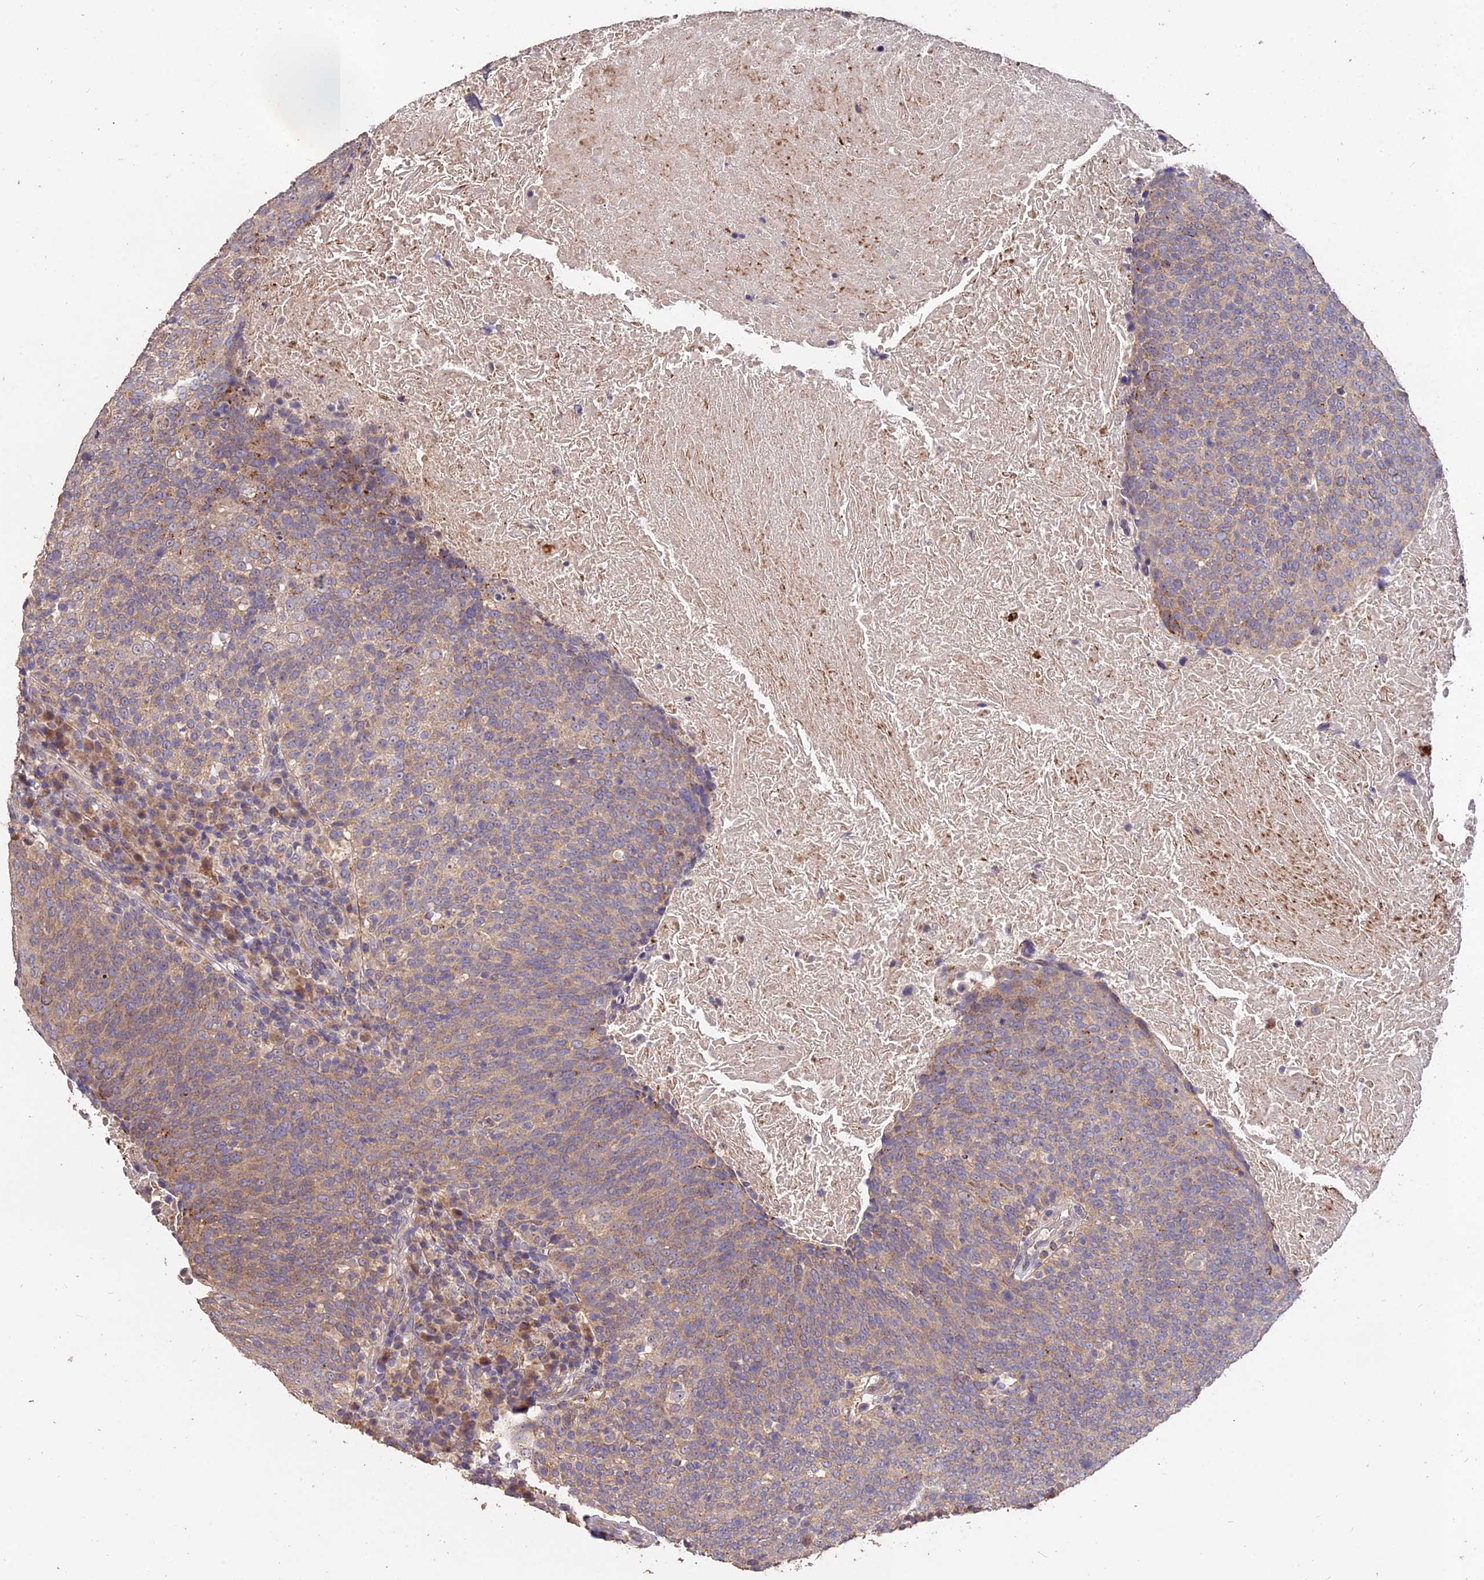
{"staining": {"intensity": "weak", "quantity": ">75%", "location": "cytoplasmic/membranous"}, "tissue": "head and neck cancer", "cell_type": "Tumor cells", "image_type": "cancer", "snomed": [{"axis": "morphology", "description": "Squamous cell carcinoma, NOS"}, {"axis": "morphology", "description": "Squamous cell carcinoma, metastatic, NOS"}, {"axis": "topography", "description": "Lymph node"}, {"axis": "topography", "description": "Head-Neck"}], "caption": "Immunohistochemistry (IHC) micrograph of squamous cell carcinoma (head and neck) stained for a protein (brown), which demonstrates low levels of weak cytoplasmic/membranous staining in approximately >75% of tumor cells.", "gene": "SDHD", "patient": {"sex": "male", "age": 62}}